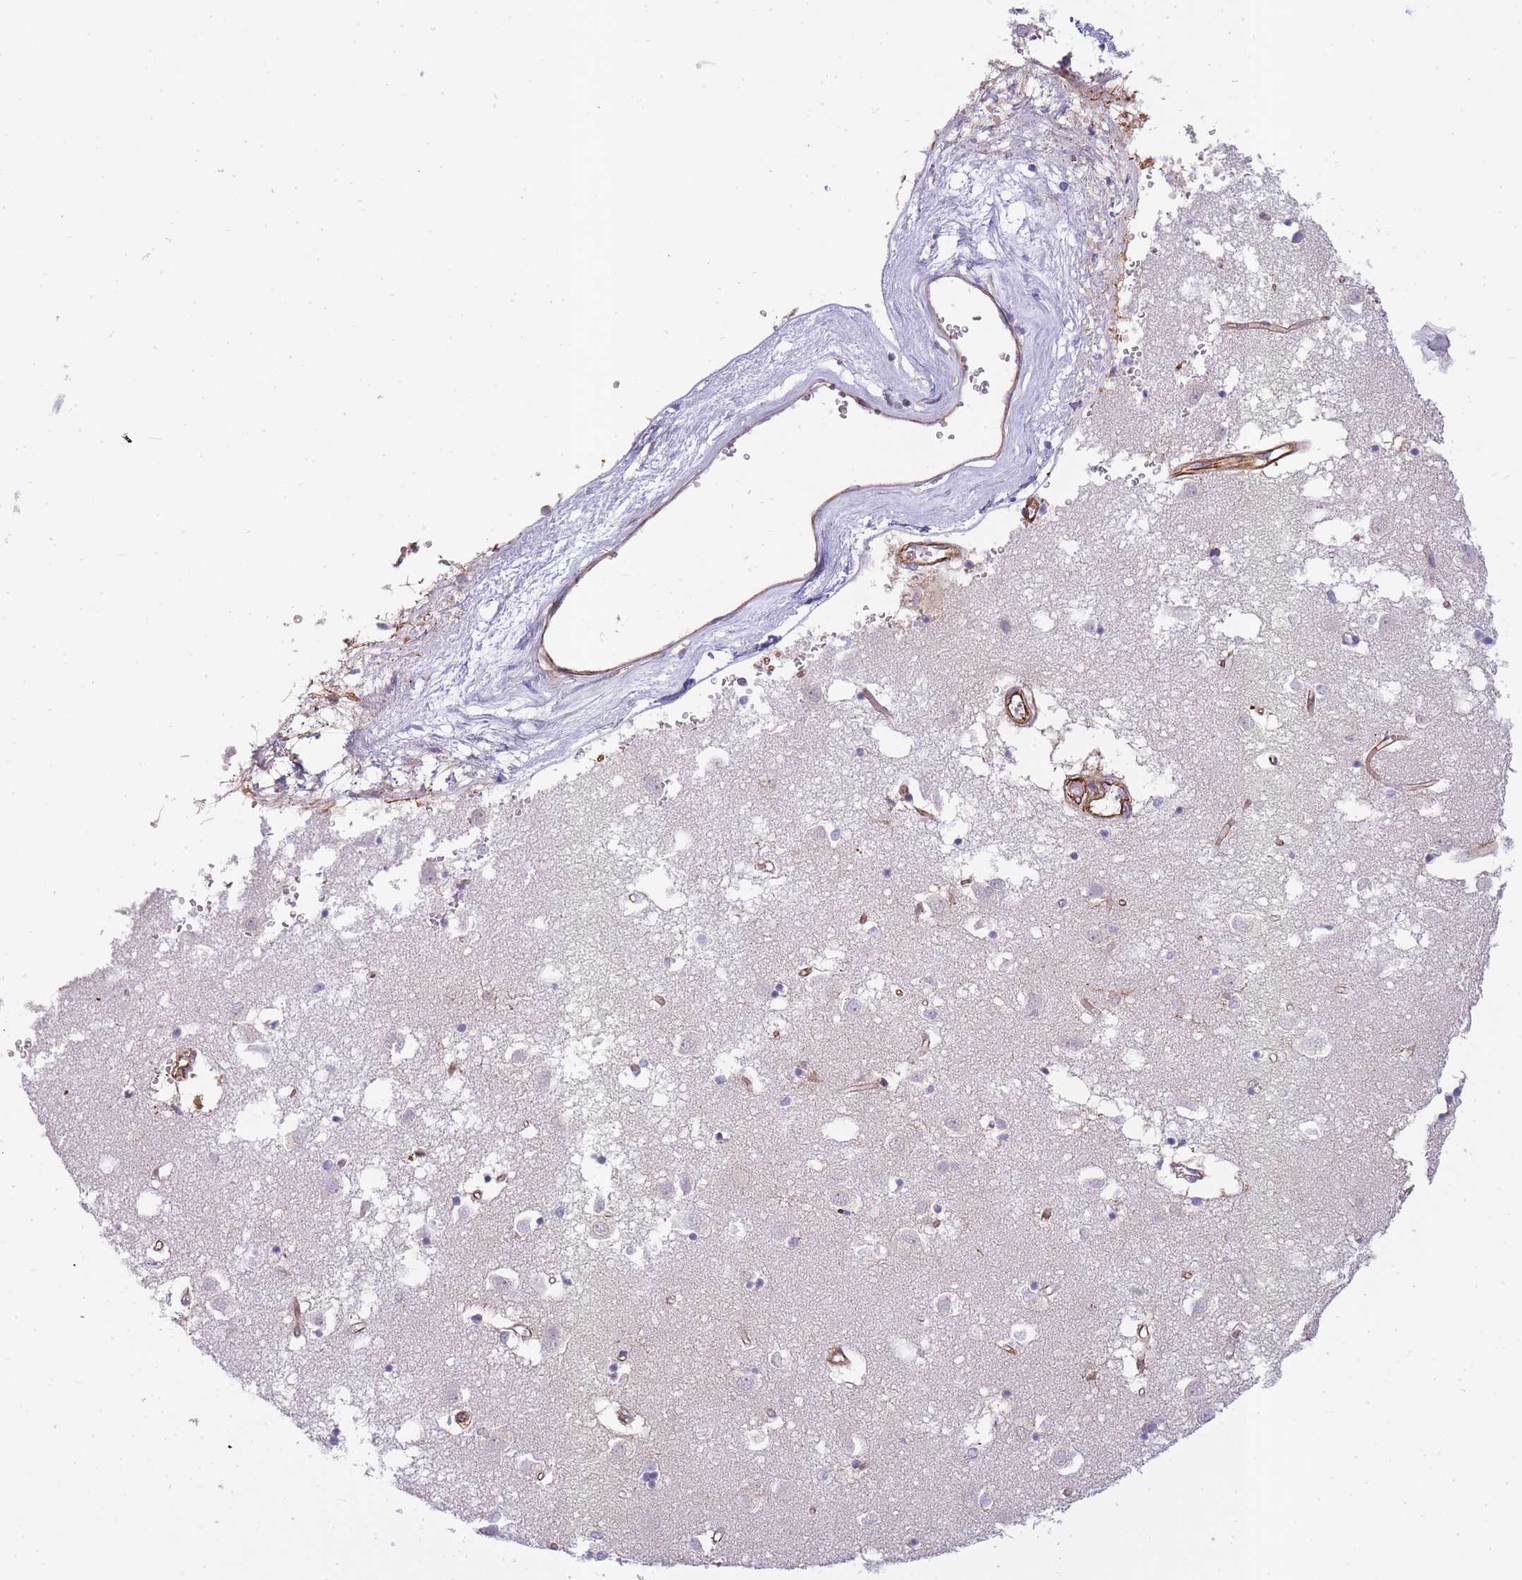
{"staining": {"intensity": "negative", "quantity": "none", "location": "none"}, "tissue": "caudate", "cell_type": "Glial cells", "image_type": "normal", "snomed": [{"axis": "morphology", "description": "Normal tissue, NOS"}, {"axis": "topography", "description": "Lateral ventricle wall"}], "caption": "The photomicrograph demonstrates no staining of glial cells in benign caudate. (IHC, brightfield microscopy, high magnification).", "gene": "ECPAS", "patient": {"sex": "male", "age": 70}}